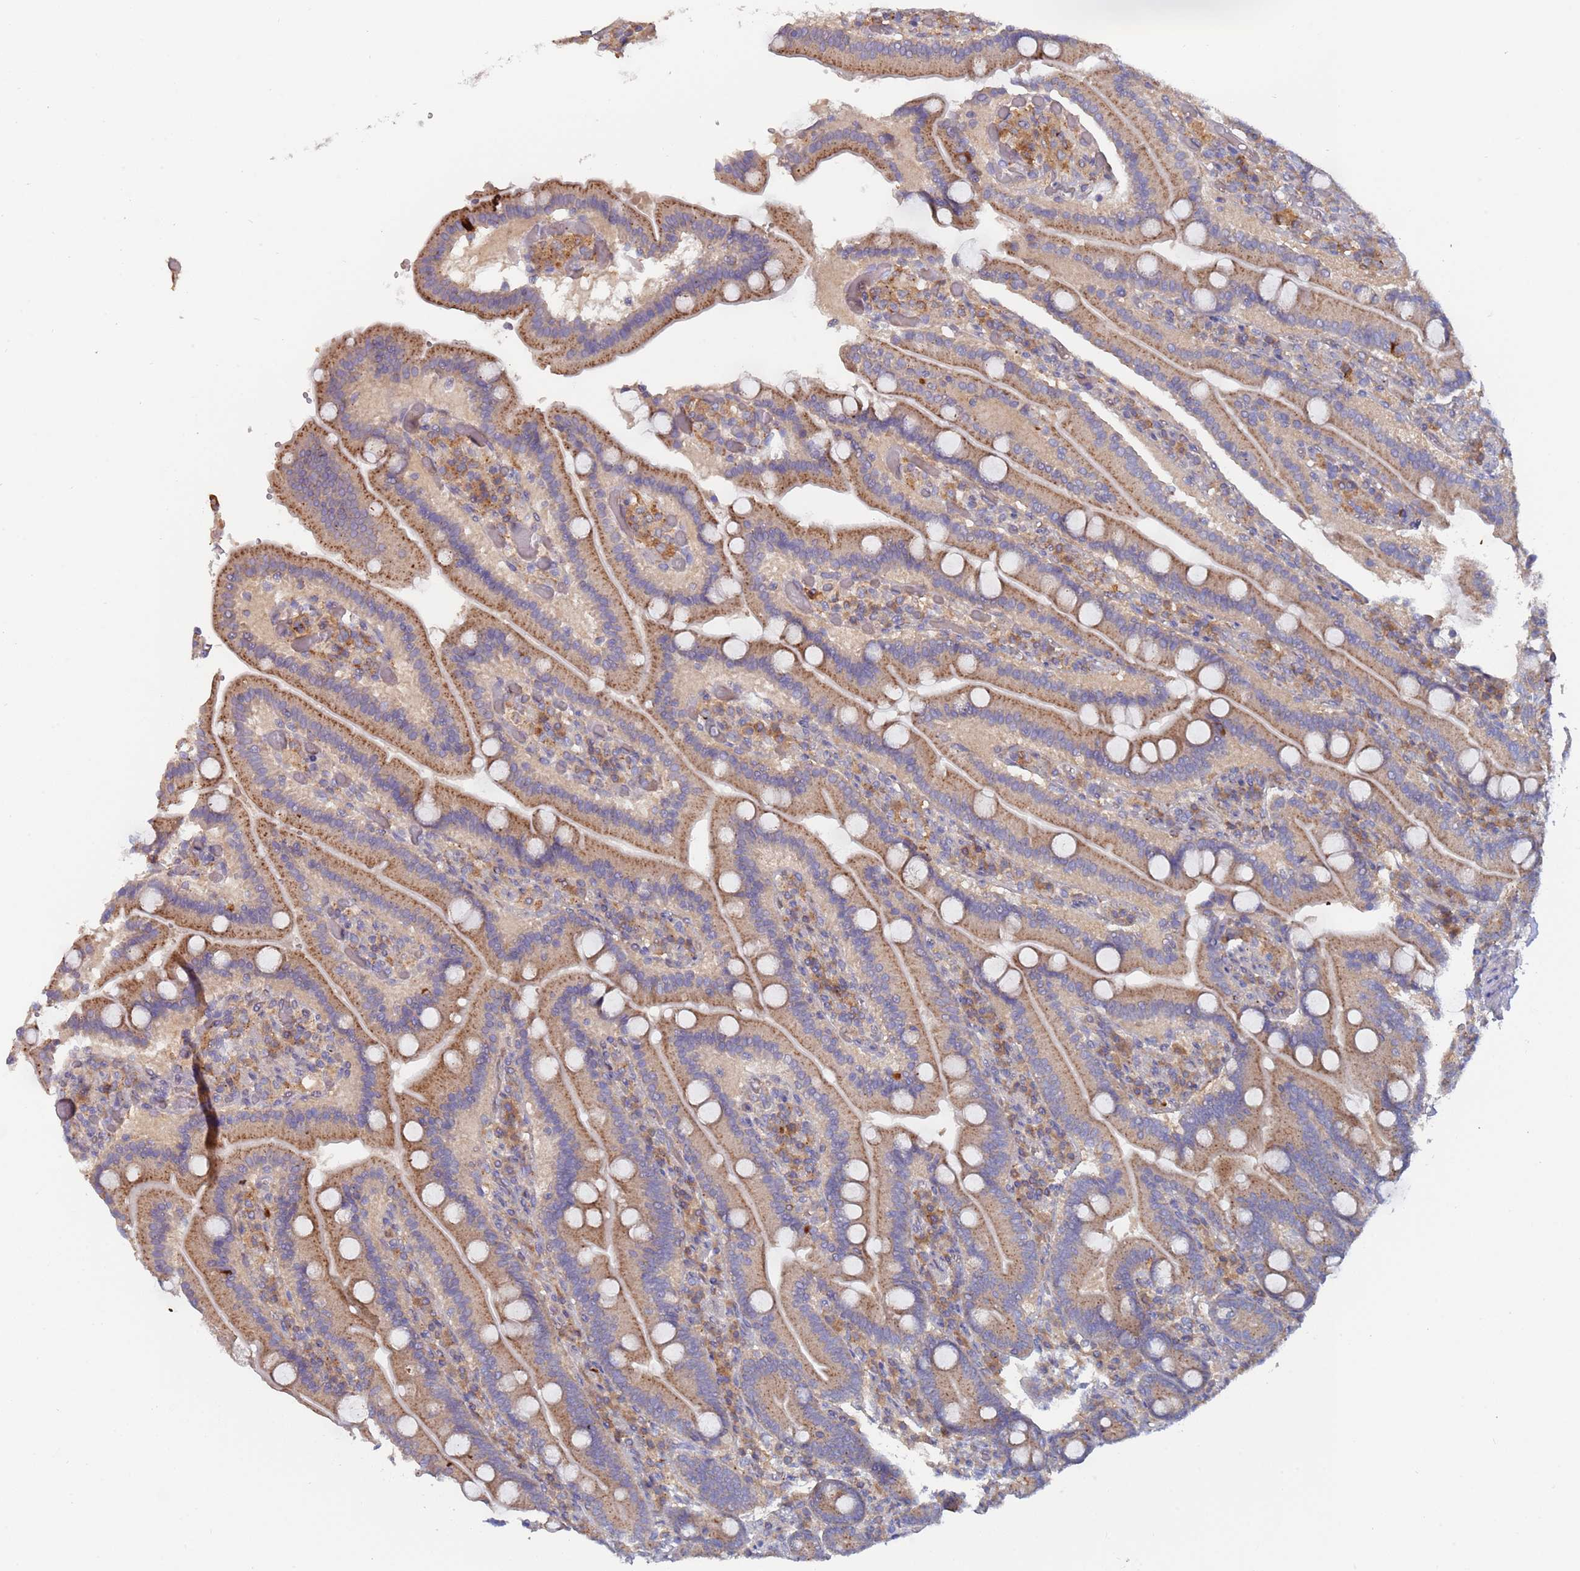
{"staining": {"intensity": "moderate", "quantity": ">75%", "location": "cytoplasmic/membranous"}, "tissue": "duodenum", "cell_type": "Glandular cells", "image_type": "normal", "snomed": [{"axis": "morphology", "description": "Normal tissue, NOS"}, {"axis": "topography", "description": "Duodenum"}], "caption": "A micrograph of duodenum stained for a protein demonstrates moderate cytoplasmic/membranous brown staining in glandular cells.", "gene": "MALRD1", "patient": {"sex": "female", "age": 62}}